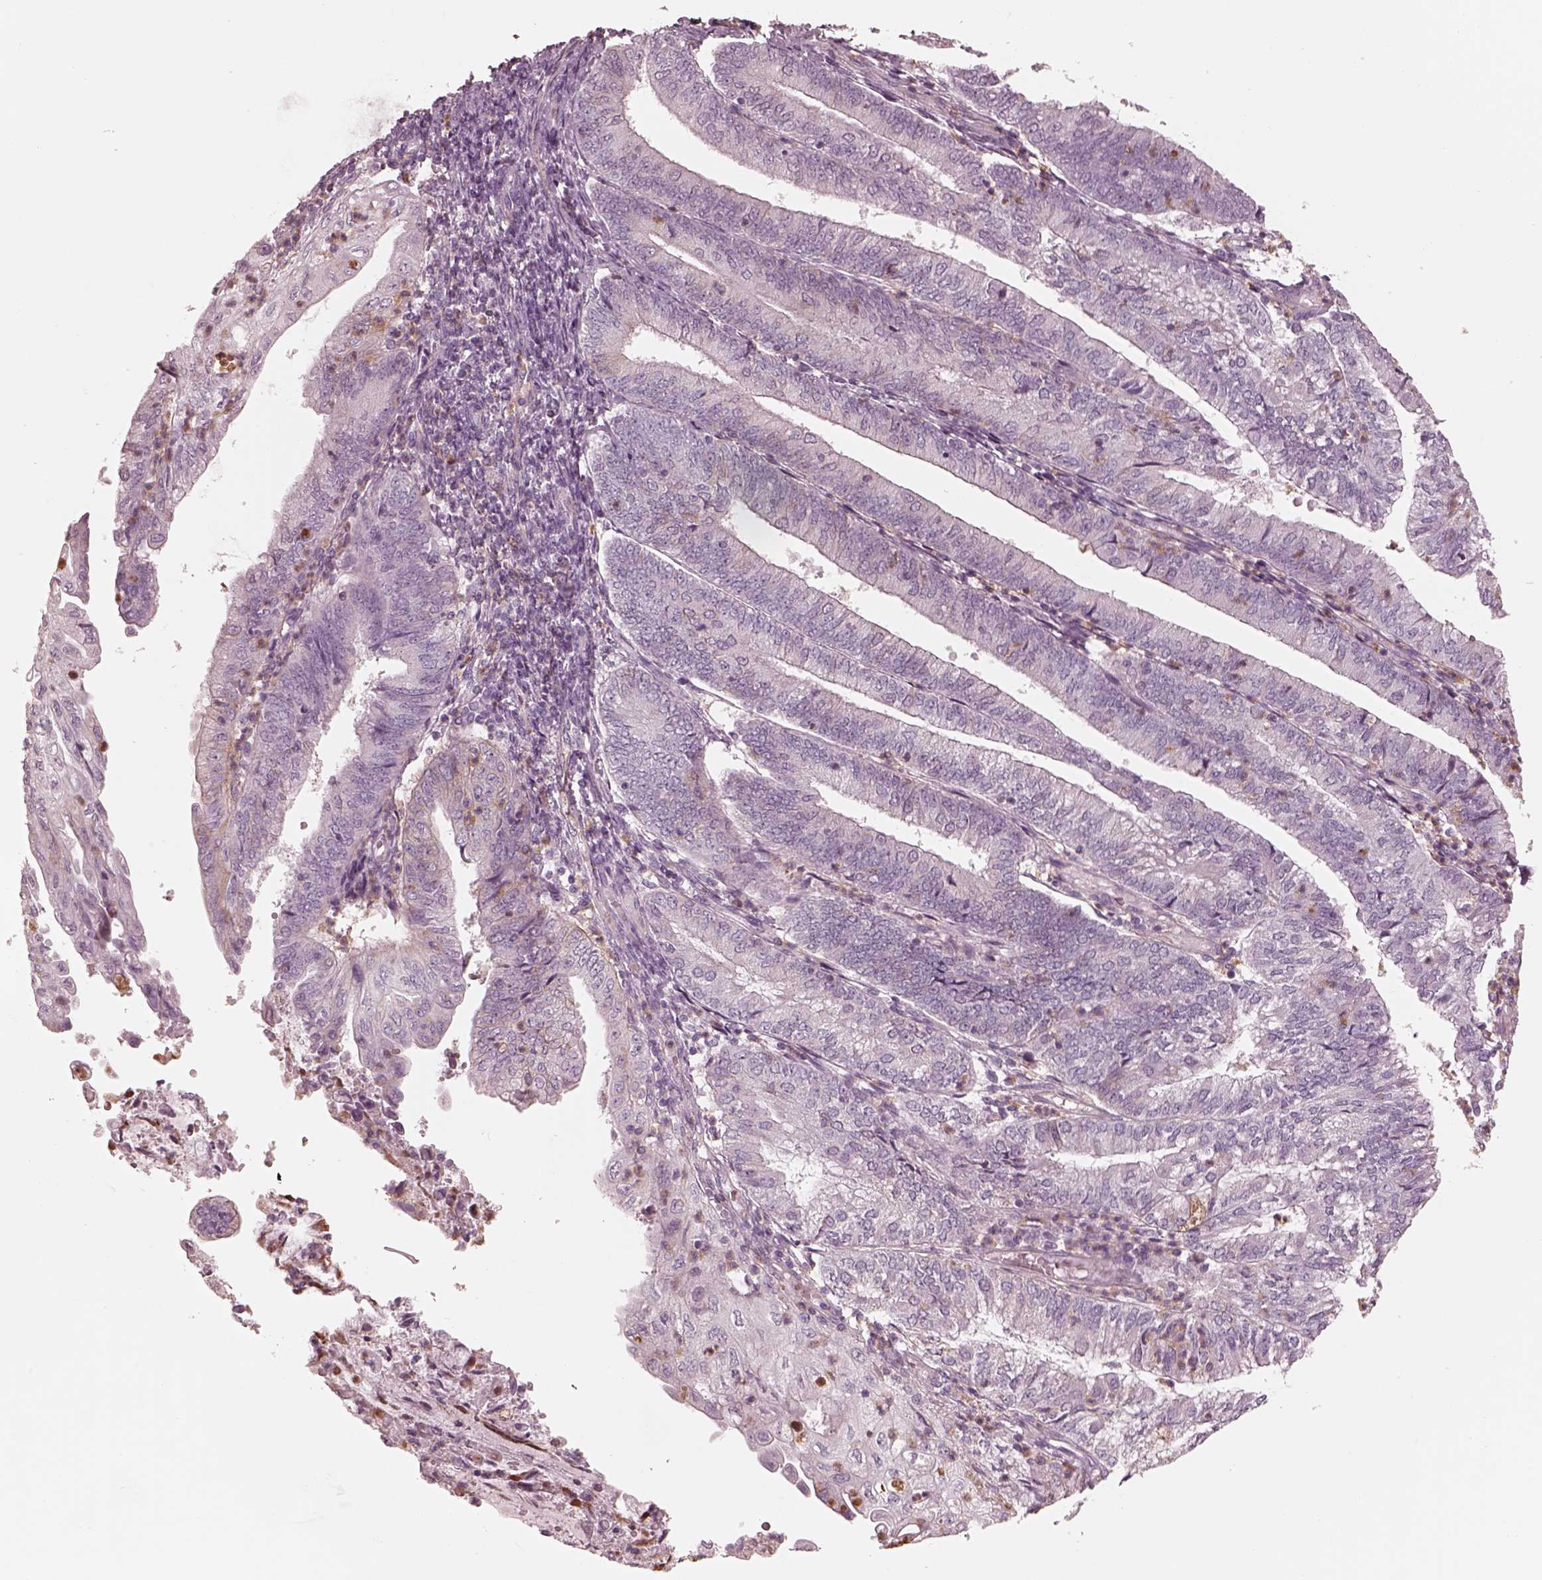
{"staining": {"intensity": "negative", "quantity": "none", "location": "none"}, "tissue": "endometrial cancer", "cell_type": "Tumor cells", "image_type": "cancer", "snomed": [{"axis": "morphology", "description": "Adenocarcinoma, NOS"}, {"axis": "topography", "description": "Endometrium"}], "caption": "Immunohistochemistry of human endometrial cancer (adenocarcinoma) reveals no expression in tumor cells.", "gene": "GPRIN1", "patient": {"sex": "female", "age": 55}}